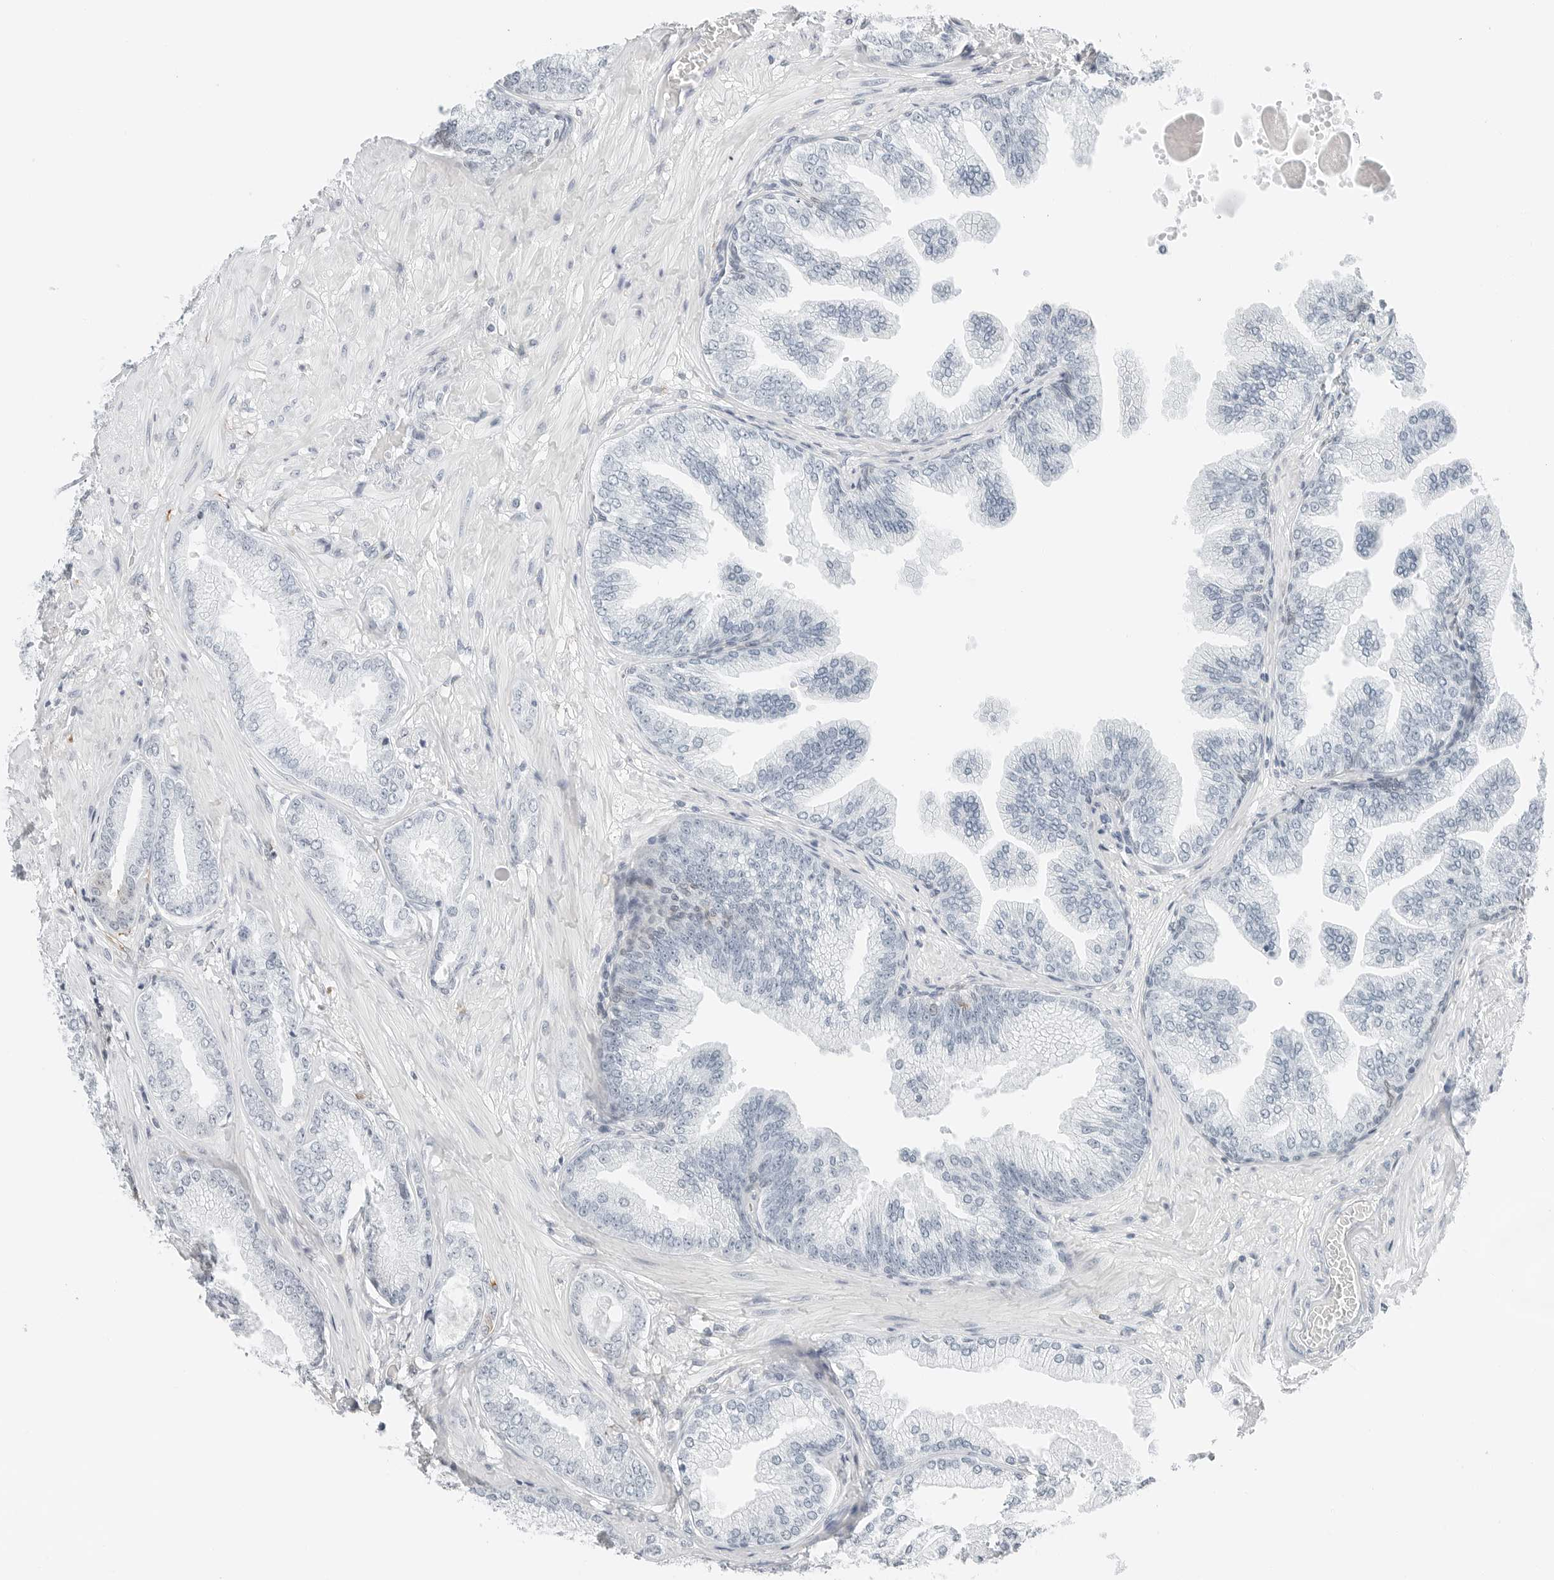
{"staining": {"intensity": "negative", "quantity": "none", "location": "none"}, "tissue": "prostate cancer", "cell_type": "Tumor cells", "image_type": "cancer", "snomed": [{"axis": "morphology", "description": "Adenocarcinoma, Low grade"}, {"axis": "topography", "description": "Prostate"}], "caption": "Tumor cells are negative for brown protein staining in prostate cancer (adenocarcinoma (low-grade)).", "gene": "P4HA2", "patient": {"sex": "male", "age": 63}}